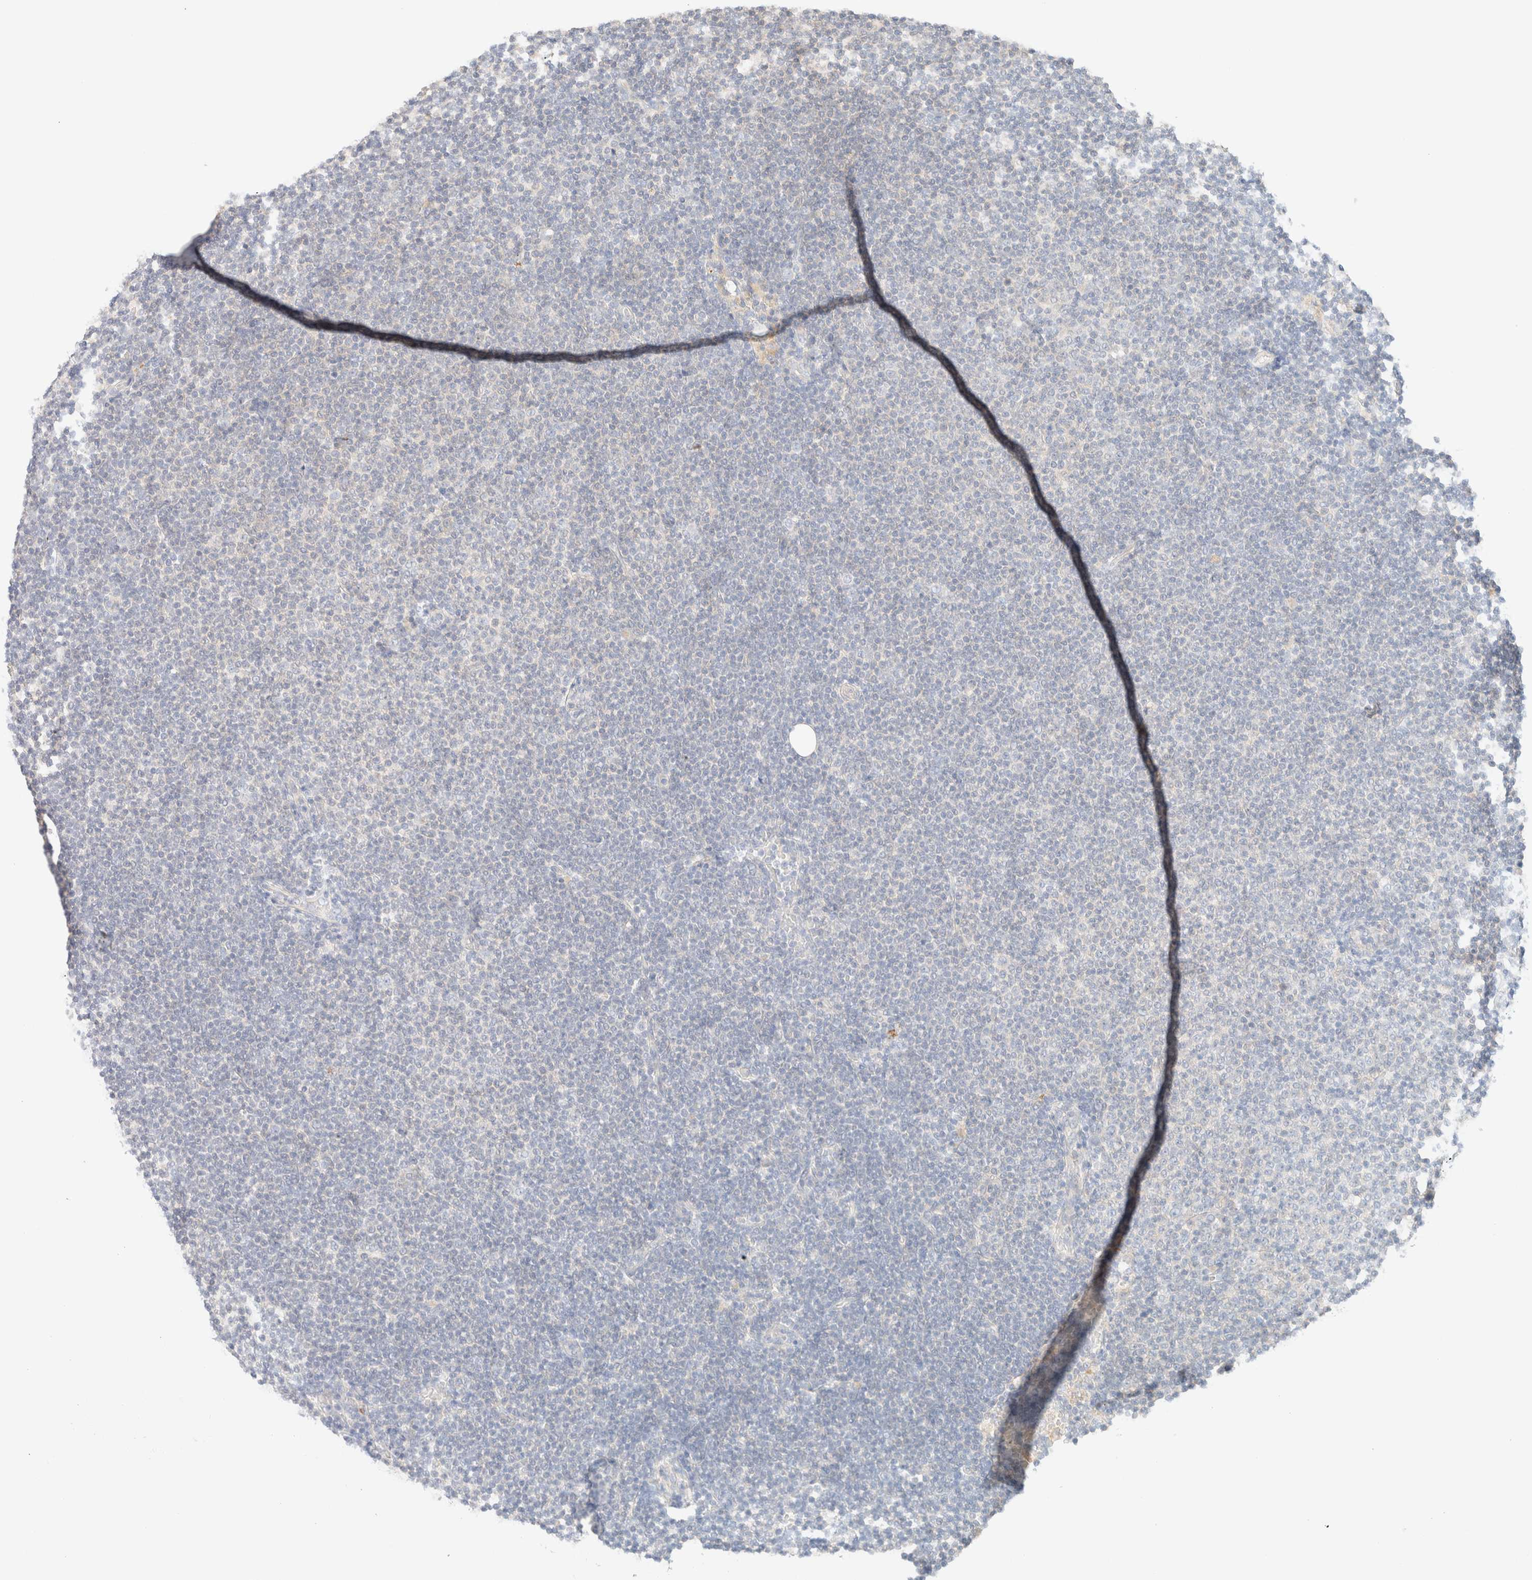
{"staining": {"intensity": "negative", "quantity": "none", "location": "none"}, "tissue": "lymphoma", "cell_type": "Tumor cells", "image_type": "cancer", "snomed": [{"axis": "morphology", "description": "Malignant lymphoma, non-Hodgkin's type, Low grade"}, {"axis": "topography", "description": "Lymph node"}], "caption": "Tumor cells are negative for protein expression in human low-grade malignant lymphoma, non-Hodgkin's type. (DAB IHC with hematoxylin counter stain).", "gene": "SARM1", "patient": {"sex": "female", "age": 53}}